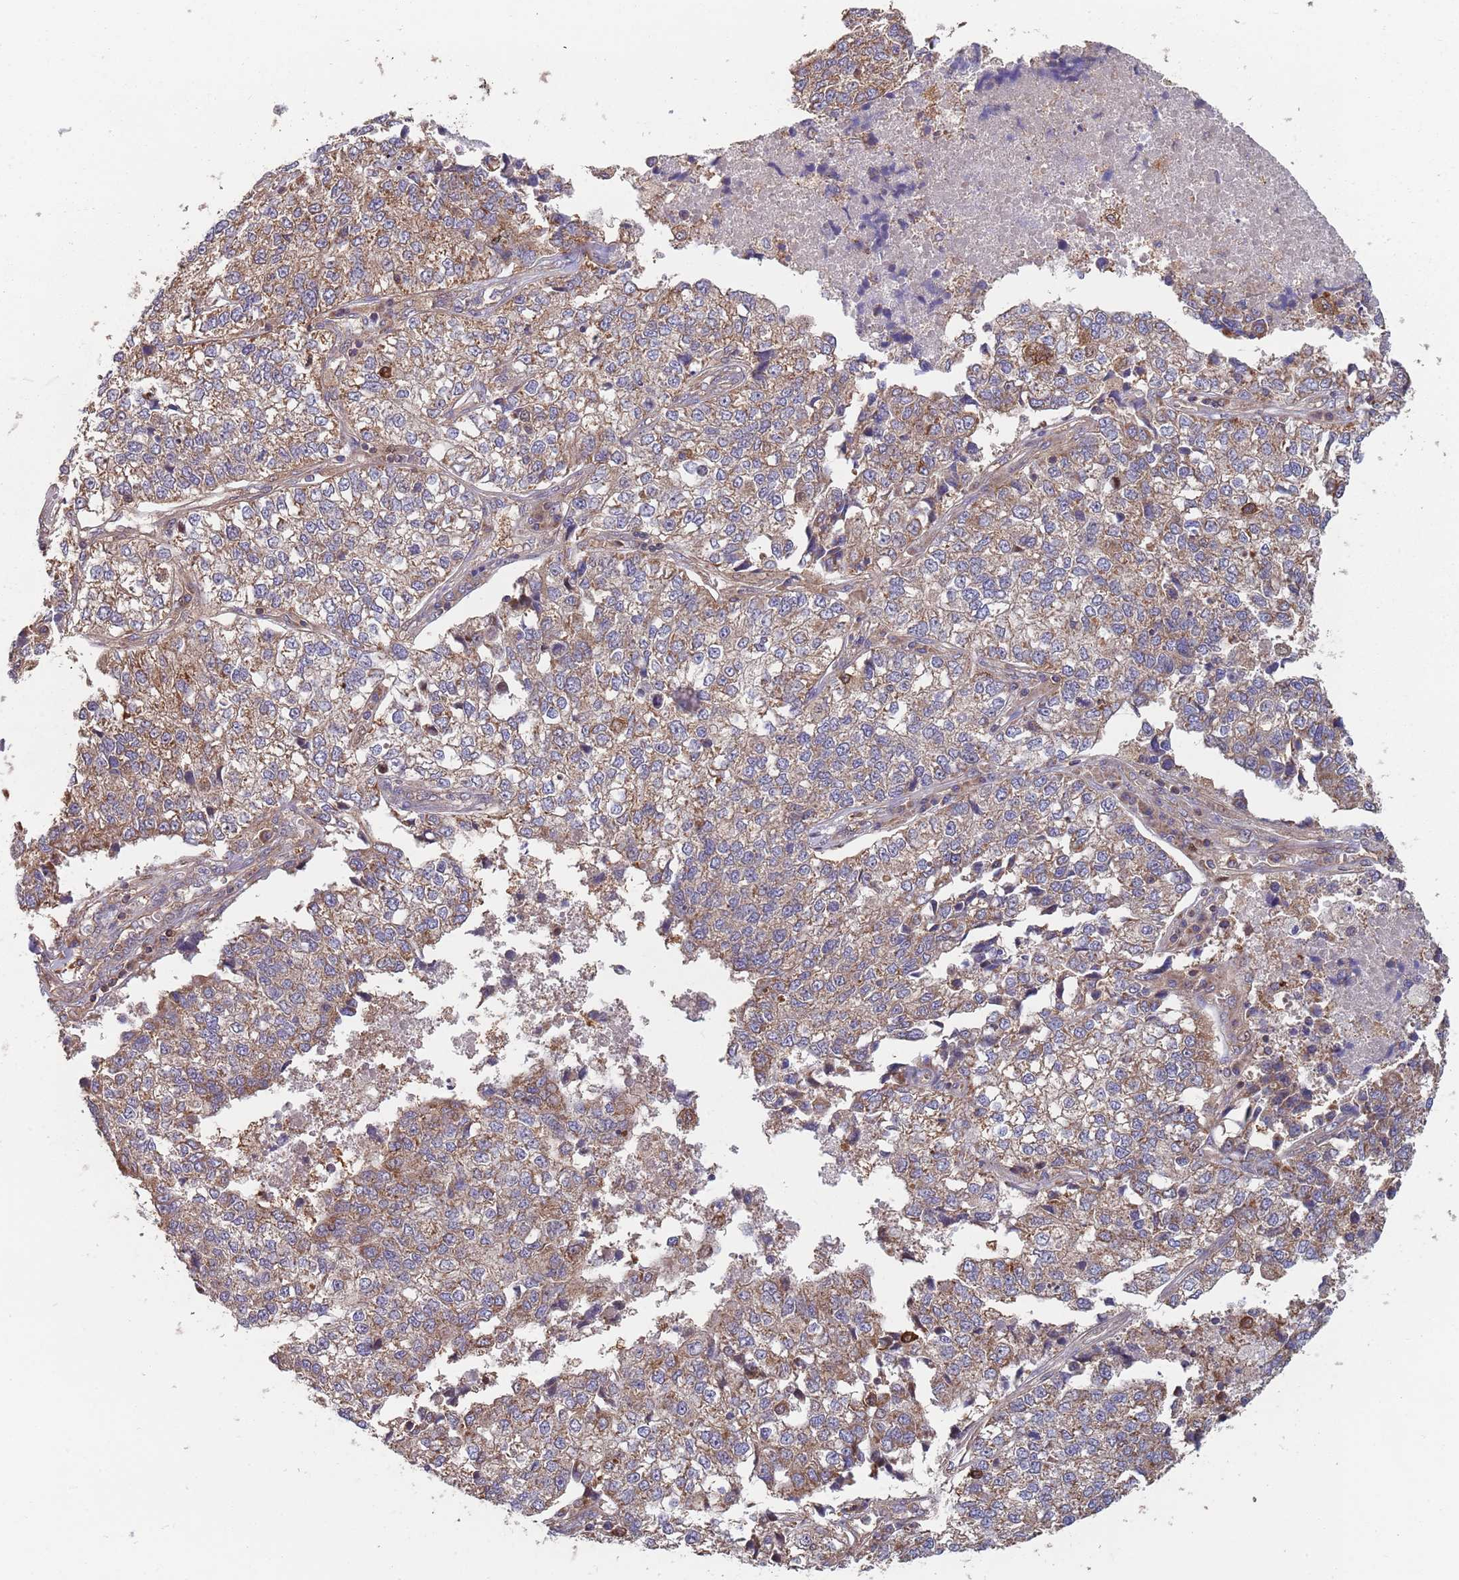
{"staining": {"intensity": "weak", "quantity": ">75%", "location": "cytoplasmic/membranous"}, "tissue": "lung cancer", "cell_type": "Tumor cells", "image_type": "cancer", "snomed": [{"axis": "morphology", "description": "Adenocarcinoma, NOS"}, {"axis": "topography", "description": "Lung"}], "caption": "An IHC micrograph of neoplastic tissue is shown. Protein staining in brown shows weak cytoplasmic/membranous positivity in adenocarcinoma (lung) within tumor cells. The staining was performed using DAB (3,3'-diaminobenzidine) to visualize the protein expression in brown, while the nuclei were stained in blue with hematoxylin (Magnification: 20x).", "gene": "GDI2", "patient": {"sex": "male", "age": 49}}